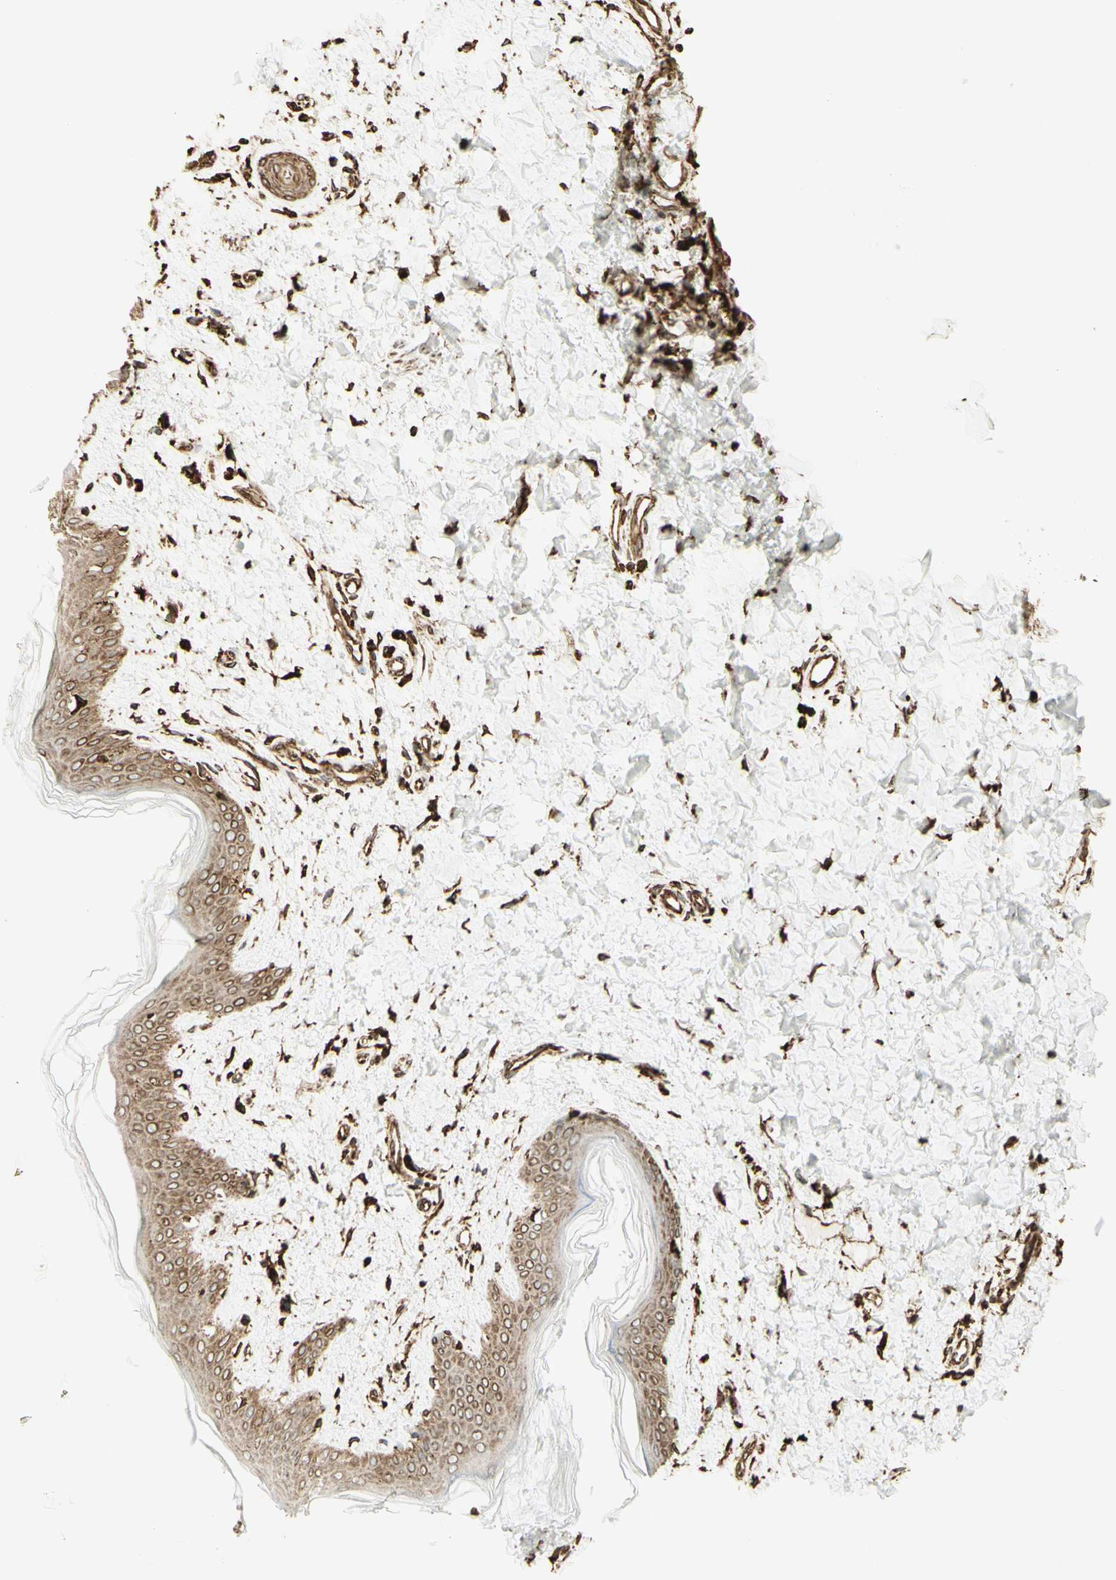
{"staining": {"intensity": "strong", "quantity": ">75%", "location": "cytoplasmic/membranous"}, "tissue": "skin", "cell_type": "Fibroblasts", "image_type": "normal", "snomed": [{"axis": "morphology", "description": "Normal tissue, NOS"}, {"axis": "topography", "description": "Skin"}], "caption": "About >75% of fibroblasts in normal human skin show strong cytoplasmic/membranous protein expression as visualized by brown immunohistochemical staining.", "gene": "CANX", "patient": {"sex": "female", "age": 41}}